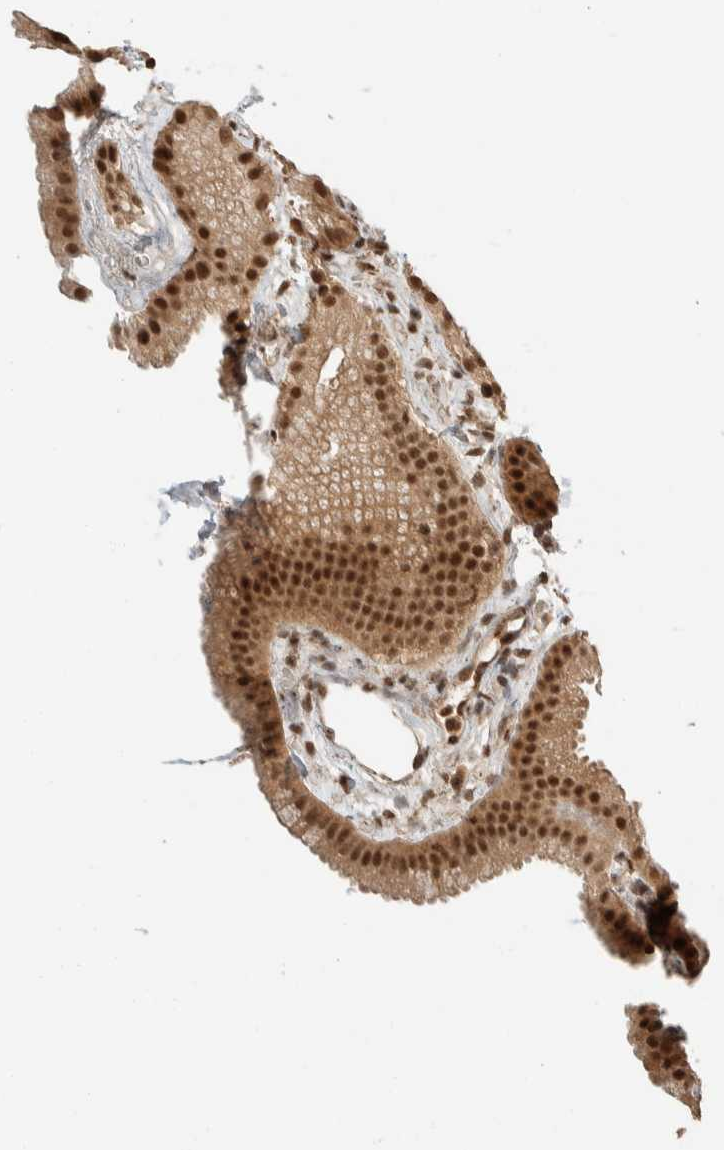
{"staining": {"intensity": "strong", "quantity": ">75%", "location": "cytoplasmic/membranous,nuclear"}, "tissue": "gallbladder", "cell_type": "Glandular cells", "image_type": "normal", "snomed": [{"axis": "morphology", "description": "Normal tissue, NOS"}, {"axis": "topography", "description": "Gallbladder"}], "caption": "A photomicrograph of human gallbladder stained for a protein exhibits strong cytoplasmic/membranous,nuclear brown staining in glandular cells. The protein of interest is stained brown, and the nuclei are stained in blue (DAB IHC with brightfield microscopy, high magnification).", "gene": "ZBTB2", "patient": {"sex": "female", "age": 64}}